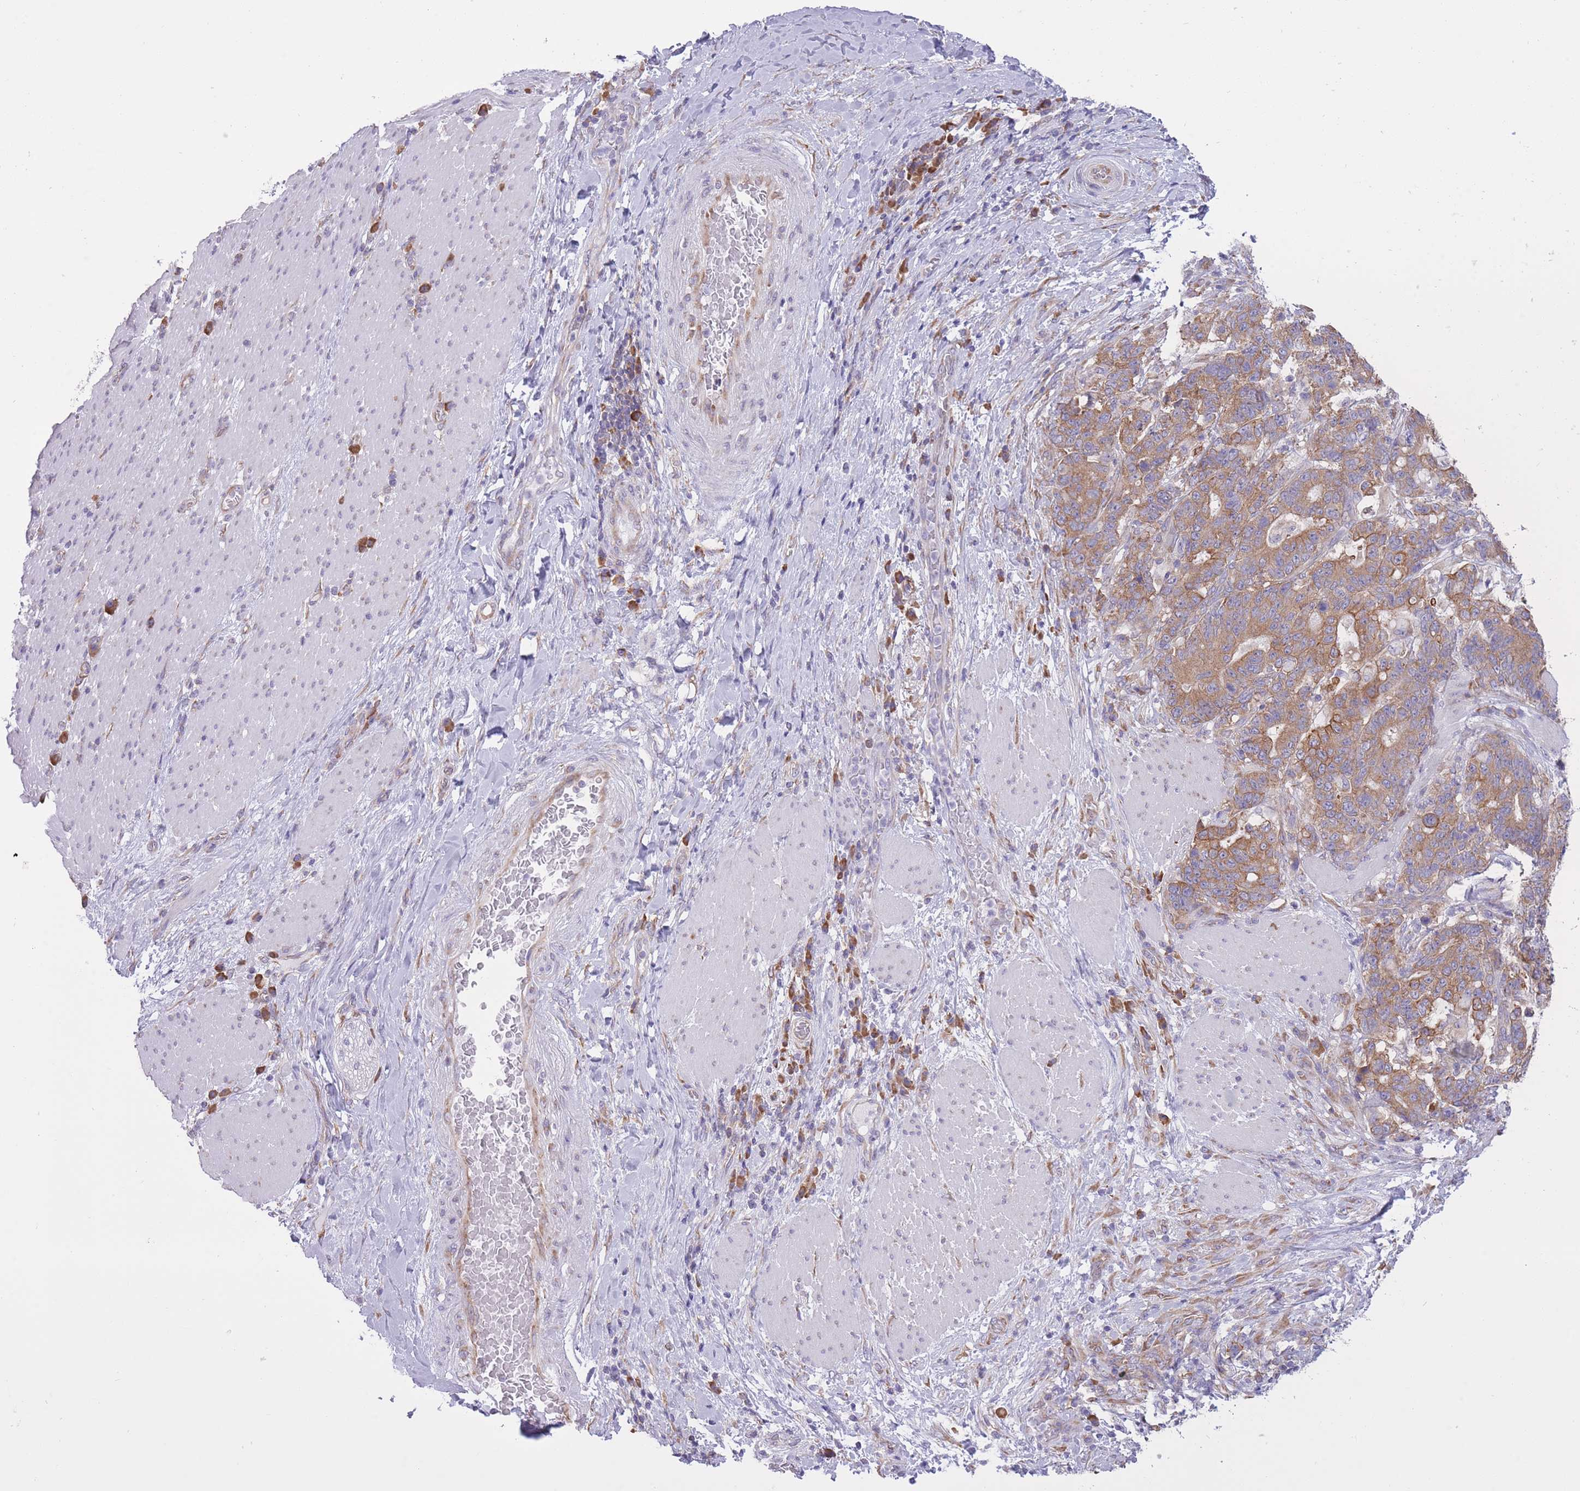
{"staining": {"intensity": "moderate", "quantity": ">75%", "location": "cytoplasmic/membranous"}, "tissue": "stomach cancer", "cell_type": "Tumor cells", "image_type": "cancer", "snomed": [{"axis": "morphology", "description": "Normal tissue, NOS"}, {"axis": "morphology", "description": "Adenocarcinoma, NOS"}, {"axis": "topography", "description": "Stomach"}], "caption": "Stomach cancer stained with a brown dye demonstrates moderate cytoplasmic/membranous positive staining in approximately >75% of tumor cells.", "gene": "ZNF501", "patient": {"sex": "female", "age": 64}}